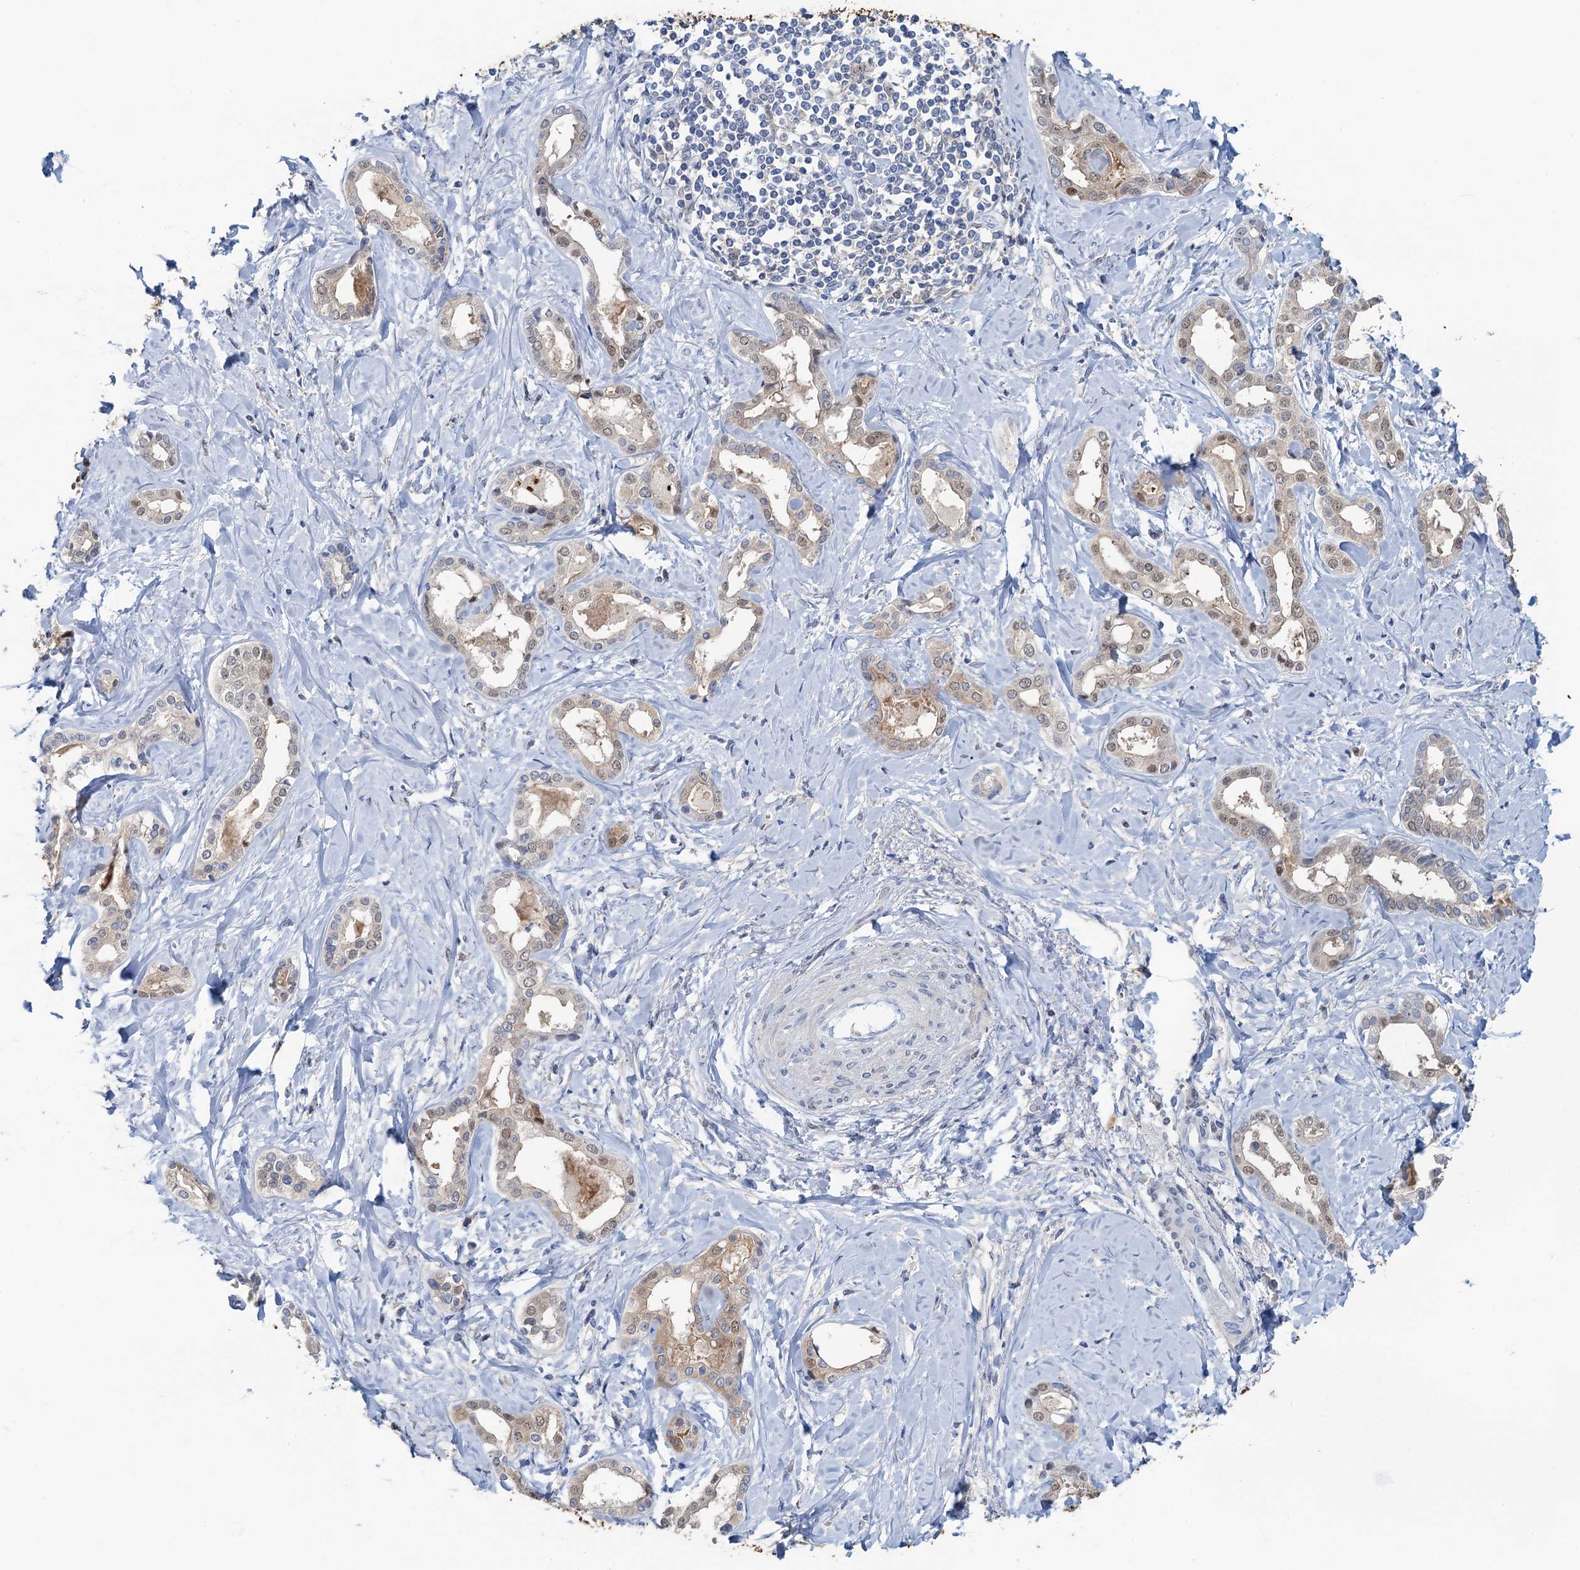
{"staining": {"intensity": "weak", "quantity": "25%-75%", "location": "cytoplasmic/membranous,nuclear"}, "tissue": "liver cancer", "cell_type": "Tumor cells", "image_type": "cancer", "snomed": [{"axis": "morphology", "description": "Cholangiocarcinoma"}, {"axis": "topography", "description": "Liver"}], "caption": "About 25%-75% of tumor cells in human liver cancer exhibit weak cytoplasmic/membranous and nuclear protein staining as visualized by brown immunohistochemical staining.", "gene": "FAH", "patient": {"sex": "female", "age": 77}}